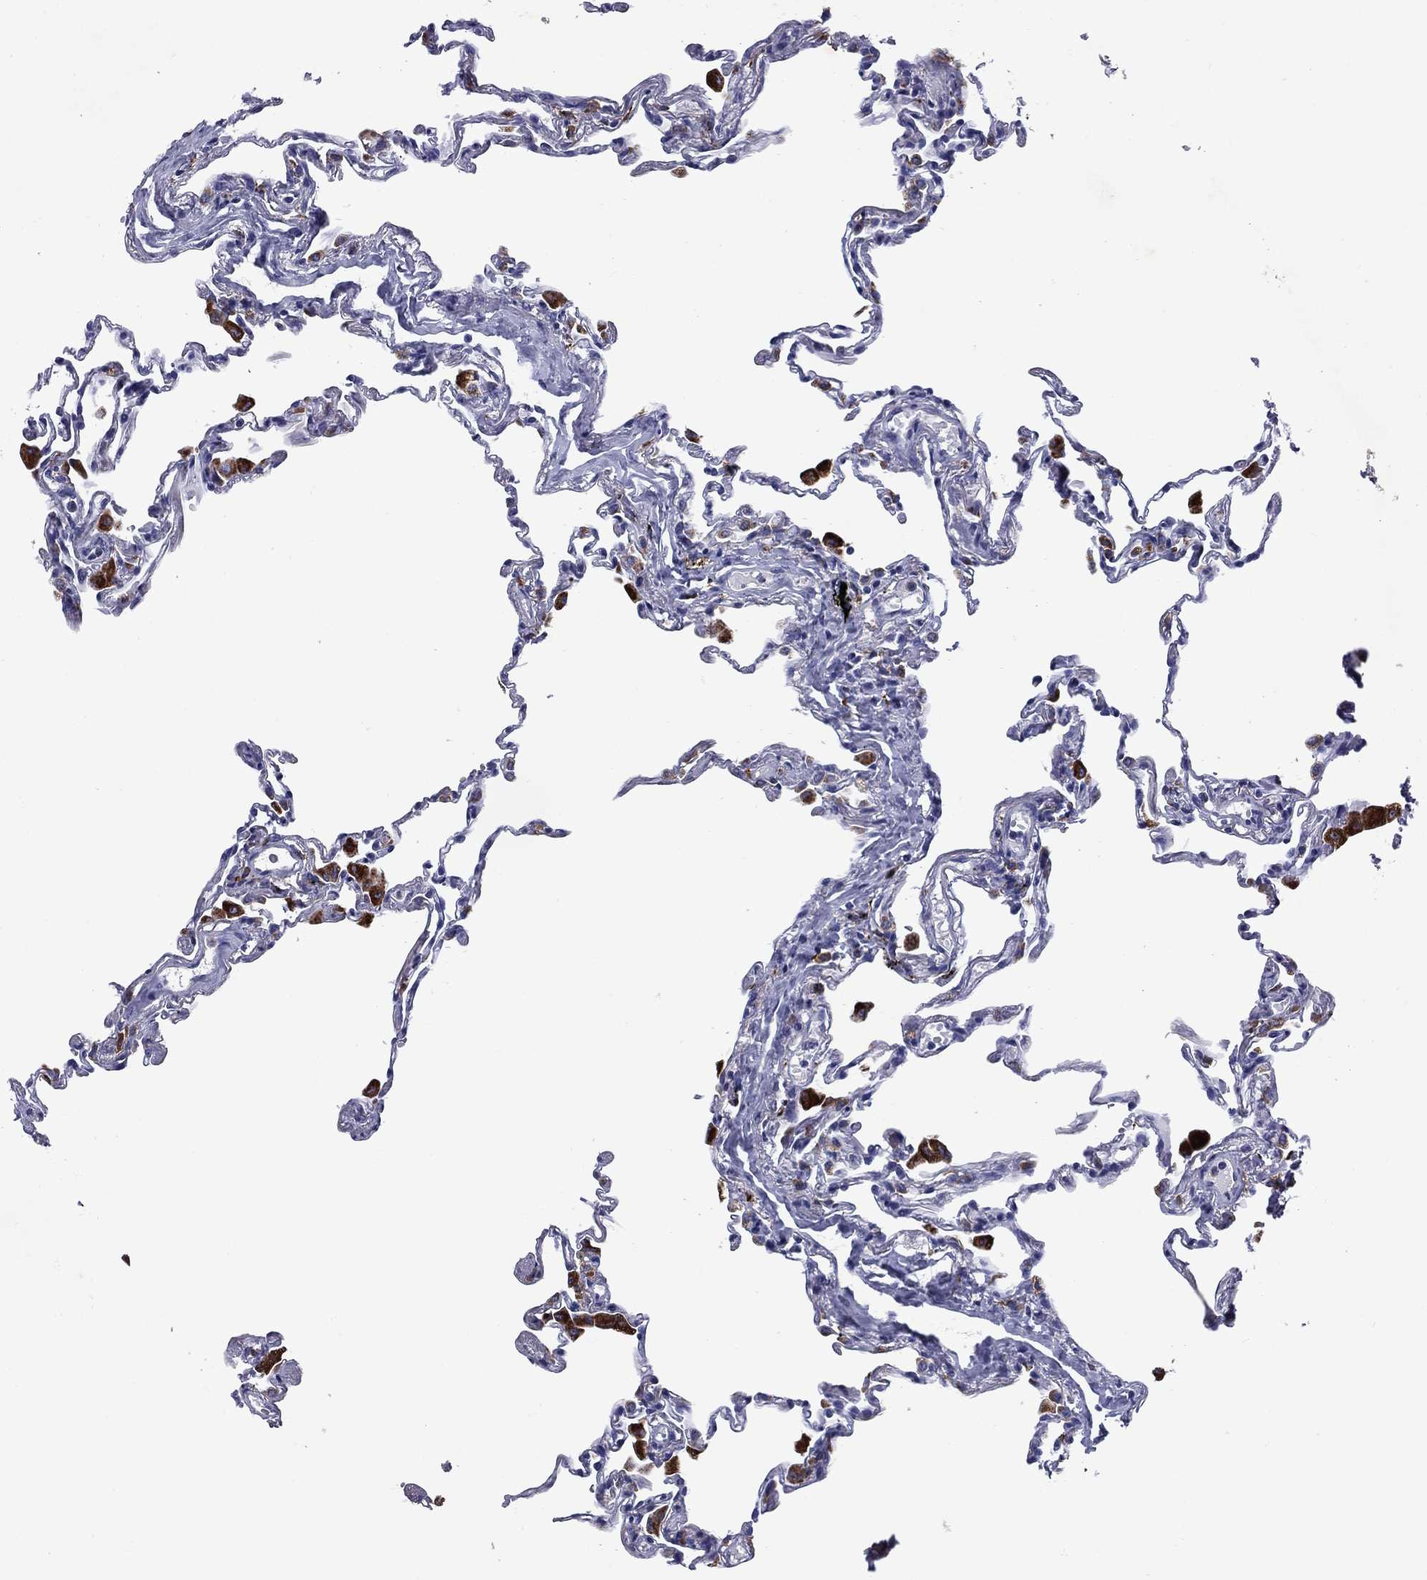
{"staining": {"intensity": "negative", "quantity": "none", "location": "none"}, "tissue": "lung", "cell_type": "Alveolar cells", "image_type": "normal", "snomed": [{"axis": "morphology", "description": "Normal tissue, NOS"}, {"axis": "topography", "description": "Lung"}], "caption": "This is an IHC micrograph of benign lung. There is no positivity in alveolar cells.", "gene": "MADCAM1", "patient": {"sex": "female", "age": 57}}